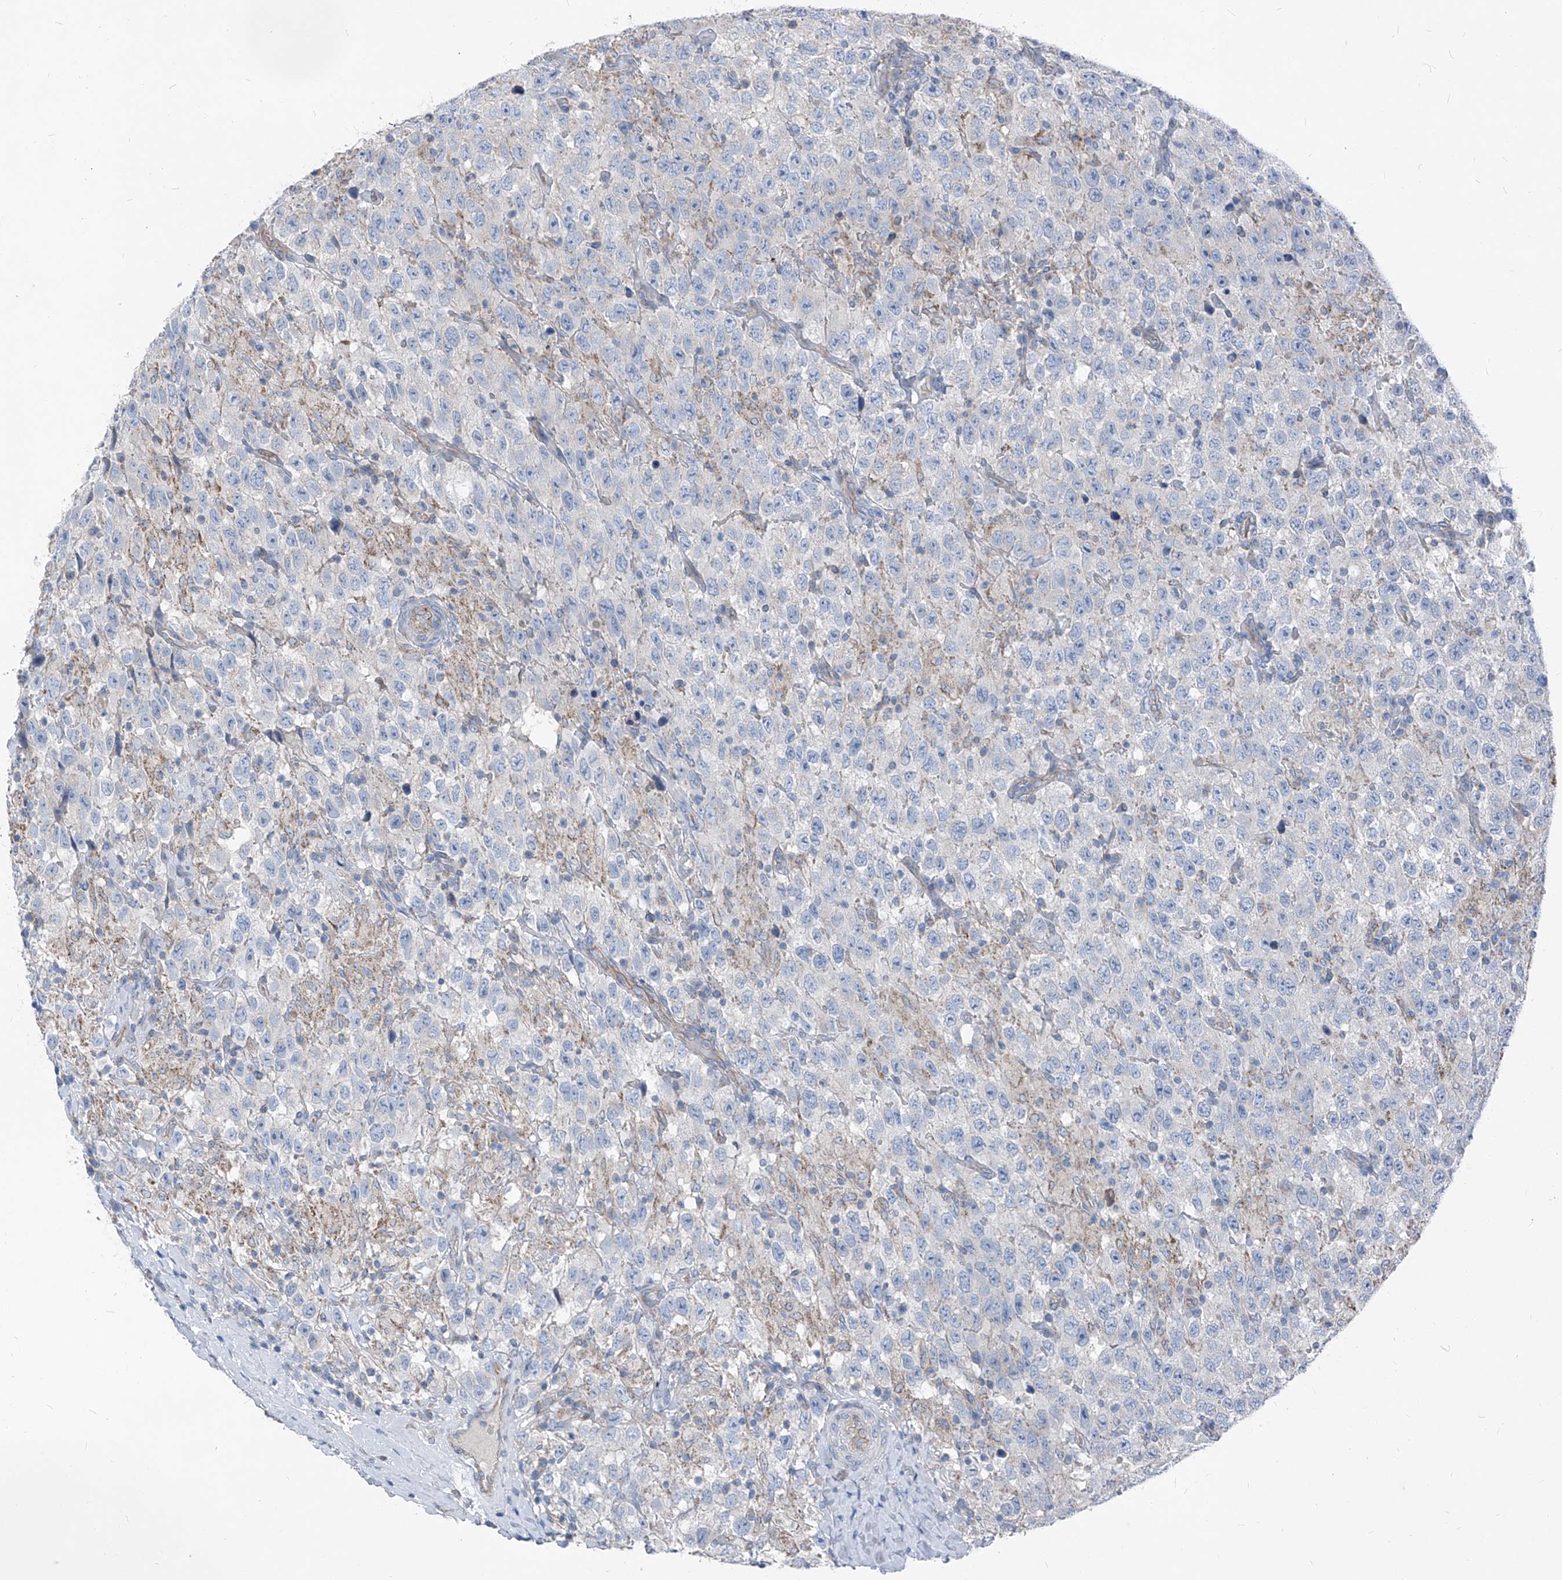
{"staining": {"intensity": "negative", "quantity": "none", "location": "none"}, "tissue": "testis cancer", "cell_type": "Tumor cells", "image_type": "cancer", "snomed": [{"axis": "morphology", "description": "Seminoma, NOS"}, {"axis": "topography", "description": "Testis"}], "caption": "There is no significant expression in tumor cells of testis seminoma. (Immunohistochemistry (ihc), brightfield microscopy, high magnification).", "gene": "AGPS", "patient": {"sex": "male", "age": 41}}